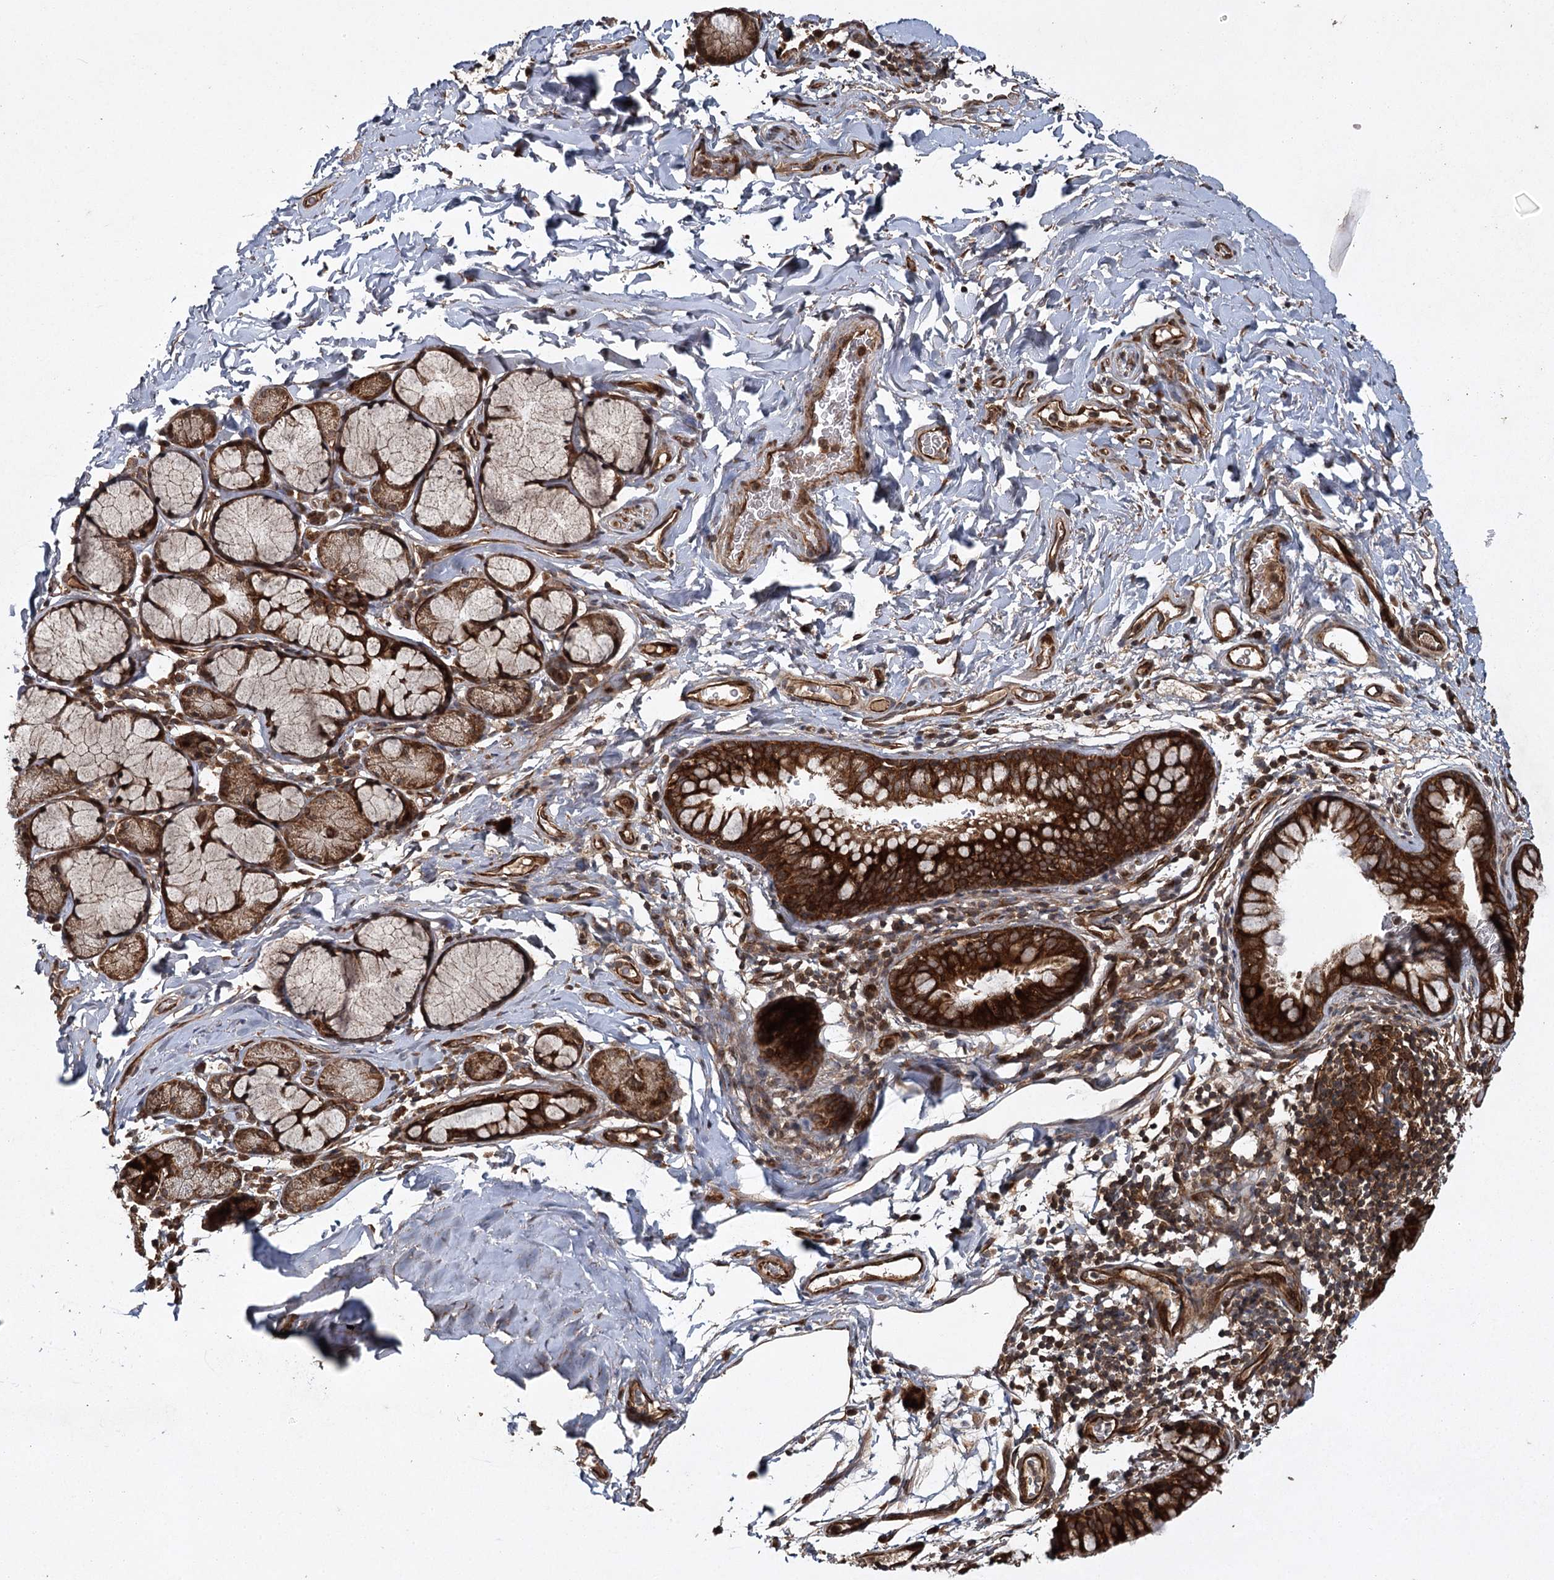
{"staining": {"intensity": "strong", "quantity": ">75%", "location": "cytoplasmic/membranous"}, "tissue": "bronchus", "cell_type": "Respiratory epithelial cells", "image_type": "normal", "snomed": [{"axis": "morphology", "description": "Normal tissue, NOS"}, {"axis": "topography", "description": "Cartilage tissue"}, {"axis": "topography", "description": "Bronchus"}], "caption": "Brown immunohistochemical staining in benign bronchus reveals strong cytoplasmic/membranous staining in approximately >75% of respiratory epithelial cells.", "gene": "RPAP3", "patient": {"sex": "female", "age": 36}}